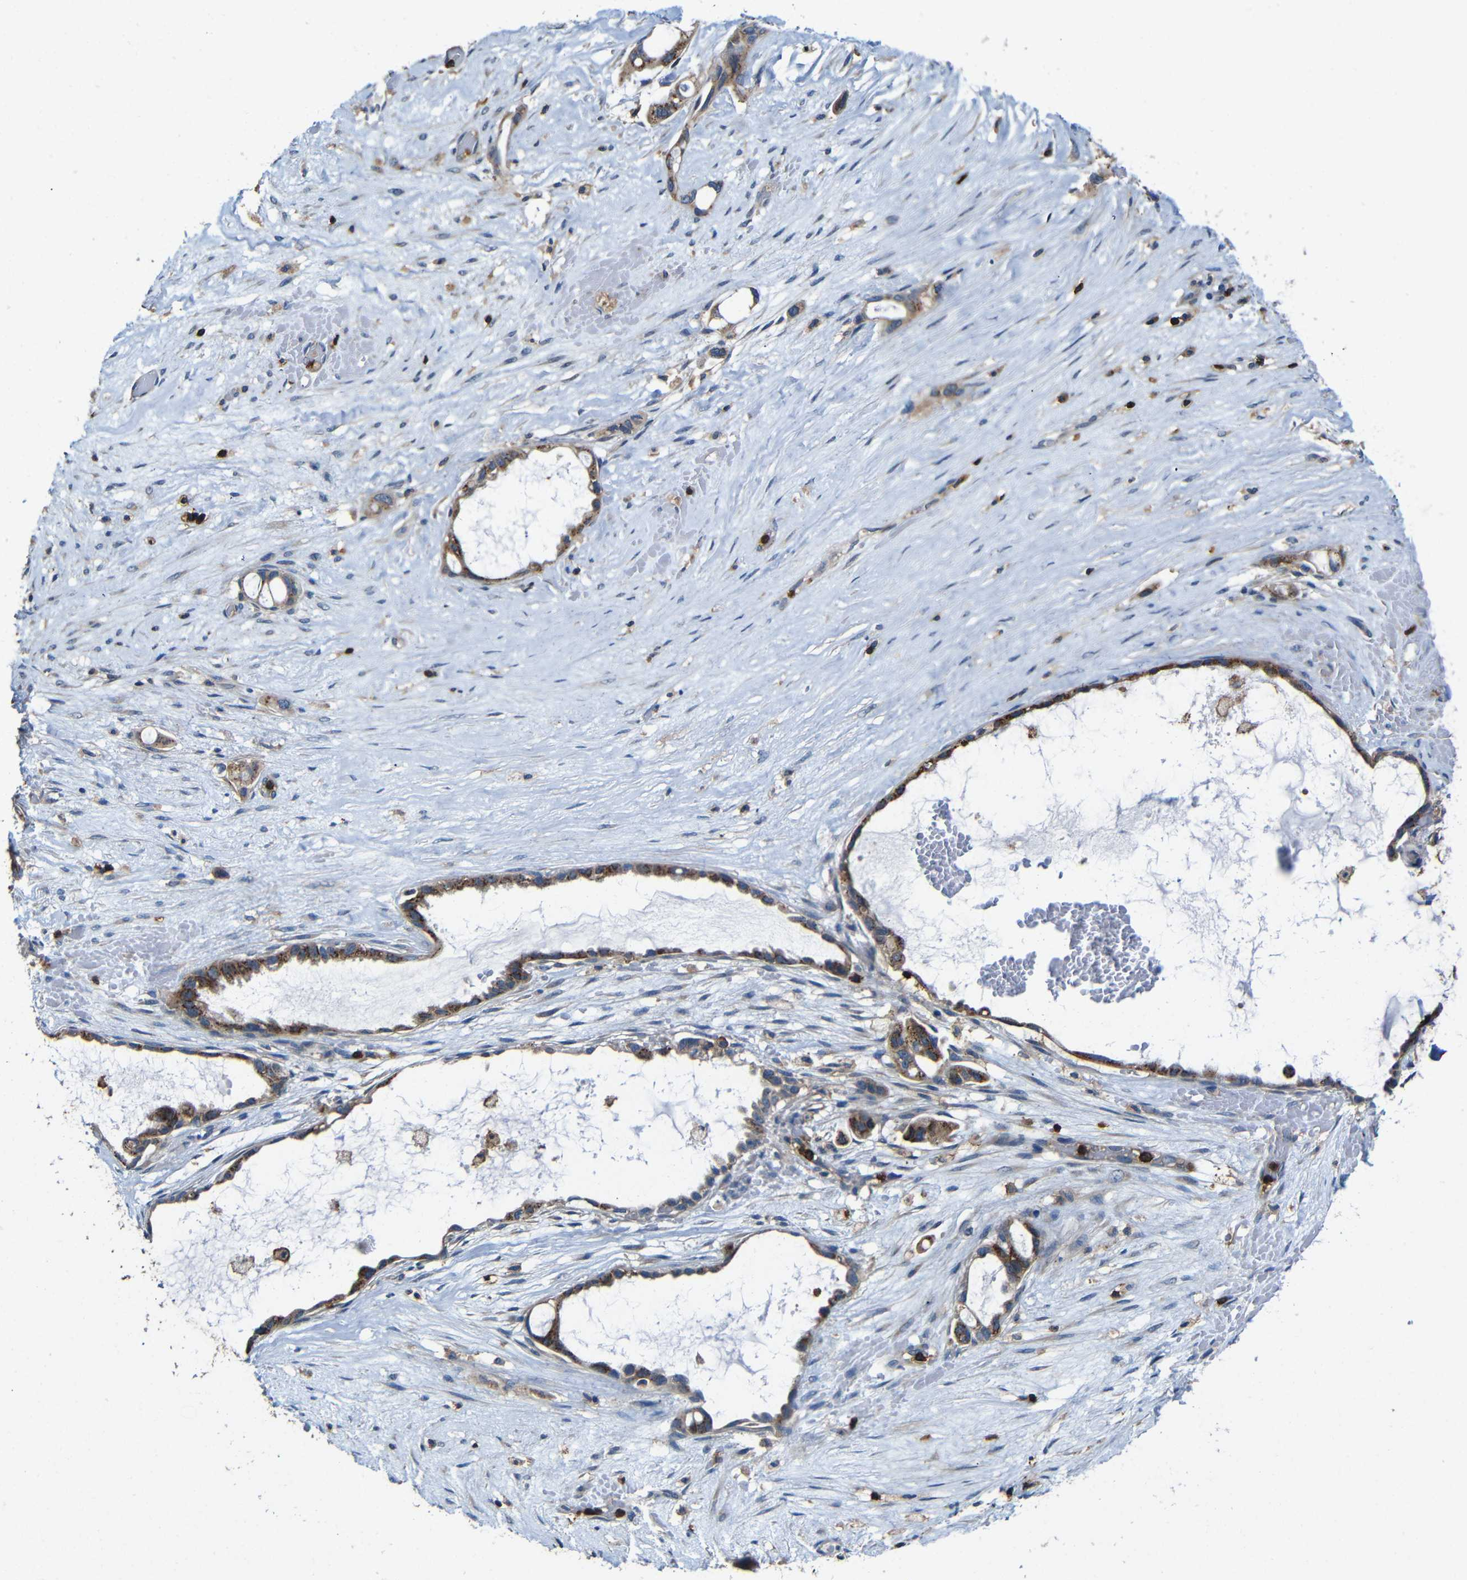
{"staining": {"intensity": "moderate", "quantity": ">75%", "location": "cytoplasmic/membranous"}, "tissue": "liver cancer", "cell_type": "Tumor cells", "image_type": "cancer", "snomed": [{"axis": "morphology", "description": "Cholangiocarcinoma"}, {"axis": "topography", "description": "Liver"}], "caption": "A brown stain labels moderate cytoplasmic/membranous expression of a protein in human liver cholangiocarcinoma tumor cells. Nuclei are stained in blue.", "gene": "P2RY12", "patient": {"sex": "female", "age": 65}}